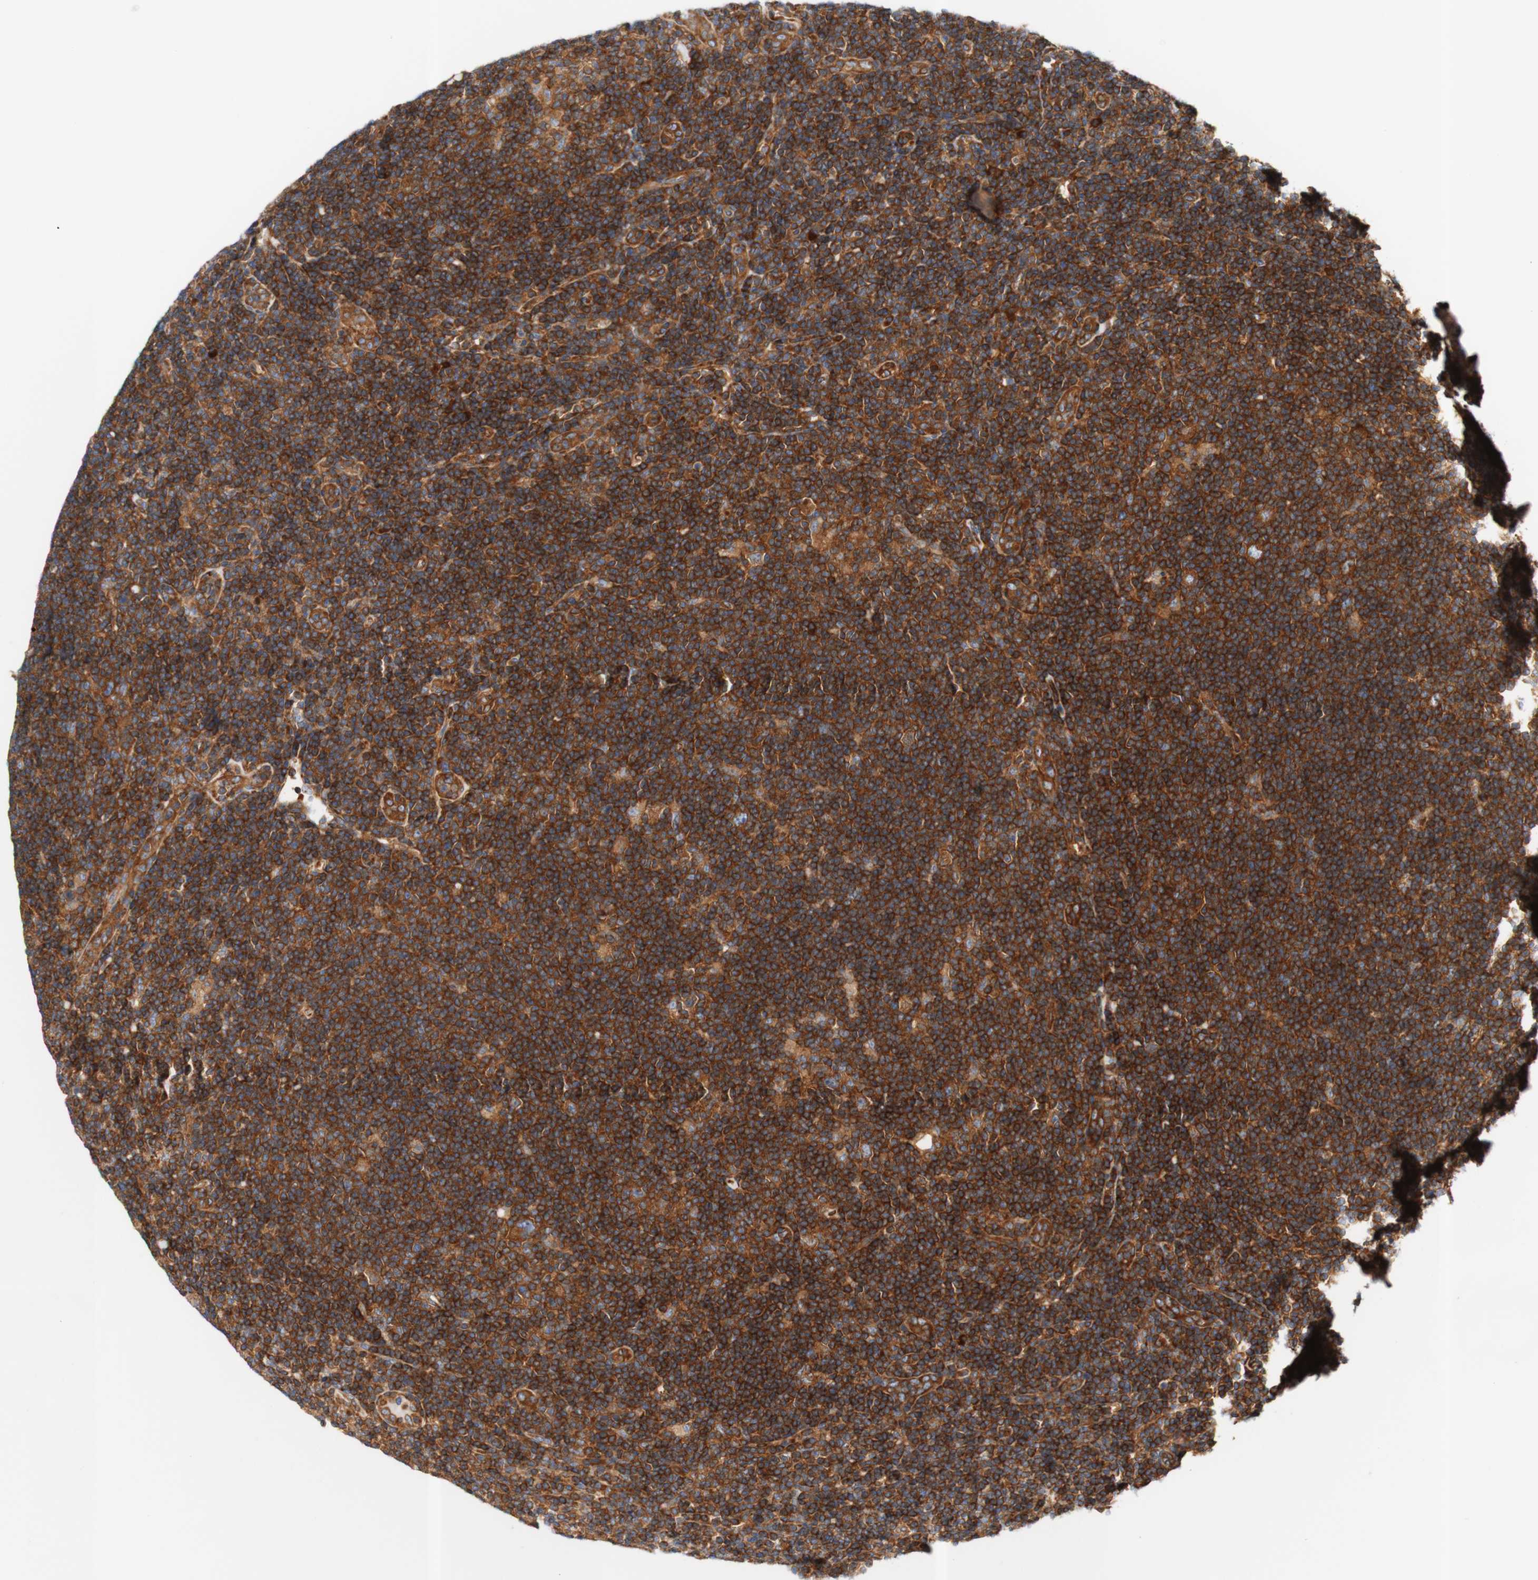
{"staining": {"intensity": "moderate", "quantity": ">75%", "location": "cytoplasmic/membranous"}, "tissue": "lymphoma", "cell_type": "Tumor cells", "image_type": "cancer", "snomed": [{"axis": "morphology", "description": "Hodgkin's disease, NOS"}, {"axis": "topography", "description": "Lymph node"}], "caption": "The photomicrograph demonstrates immunohistochemical staining of Hodgkin's disease. There is moderate cytoplasmic/membranous staining is present in about >75% of tumor cells.", "gene": "STOM", "patient": {"sex": "female", "age": 57}}